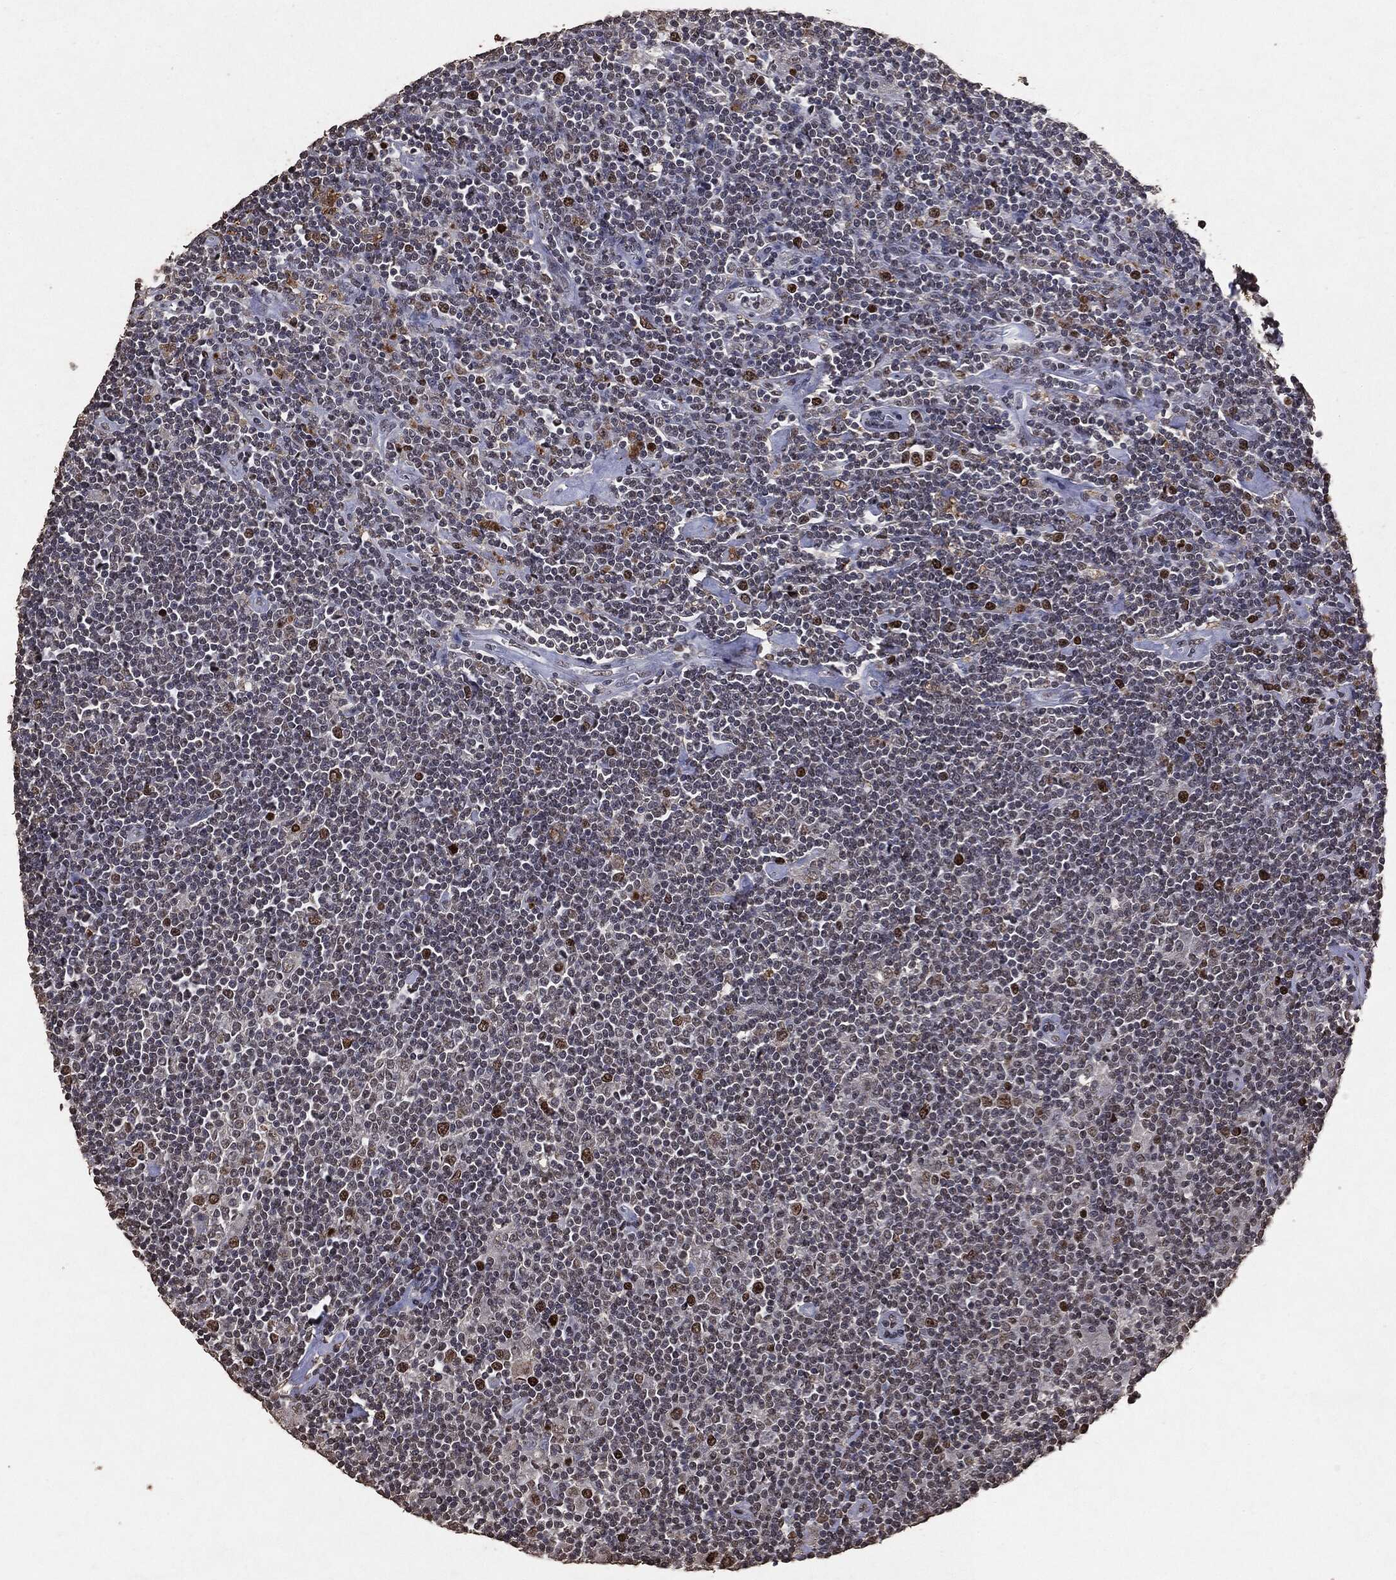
{"staining": {"intensity": "strong", "quantity": "25%-75%", "location": "nuclear"}, "tissue": "lymphoma", "cell_type": "Tumor cells", "image_type": "cancer", "snomed": [{"axis": "morphology", "description": "Hodgkin's disease, NOS"}, {"axis": "topography", "description": "Lymph node"}], "caption": "Lymphoma stained with a brown dye exhibits strong nuclear positive positivity in approximately 25%-75% of tumor cells.", "gene": "RAD18", "patient": {"sex": "male", "age": 40}}